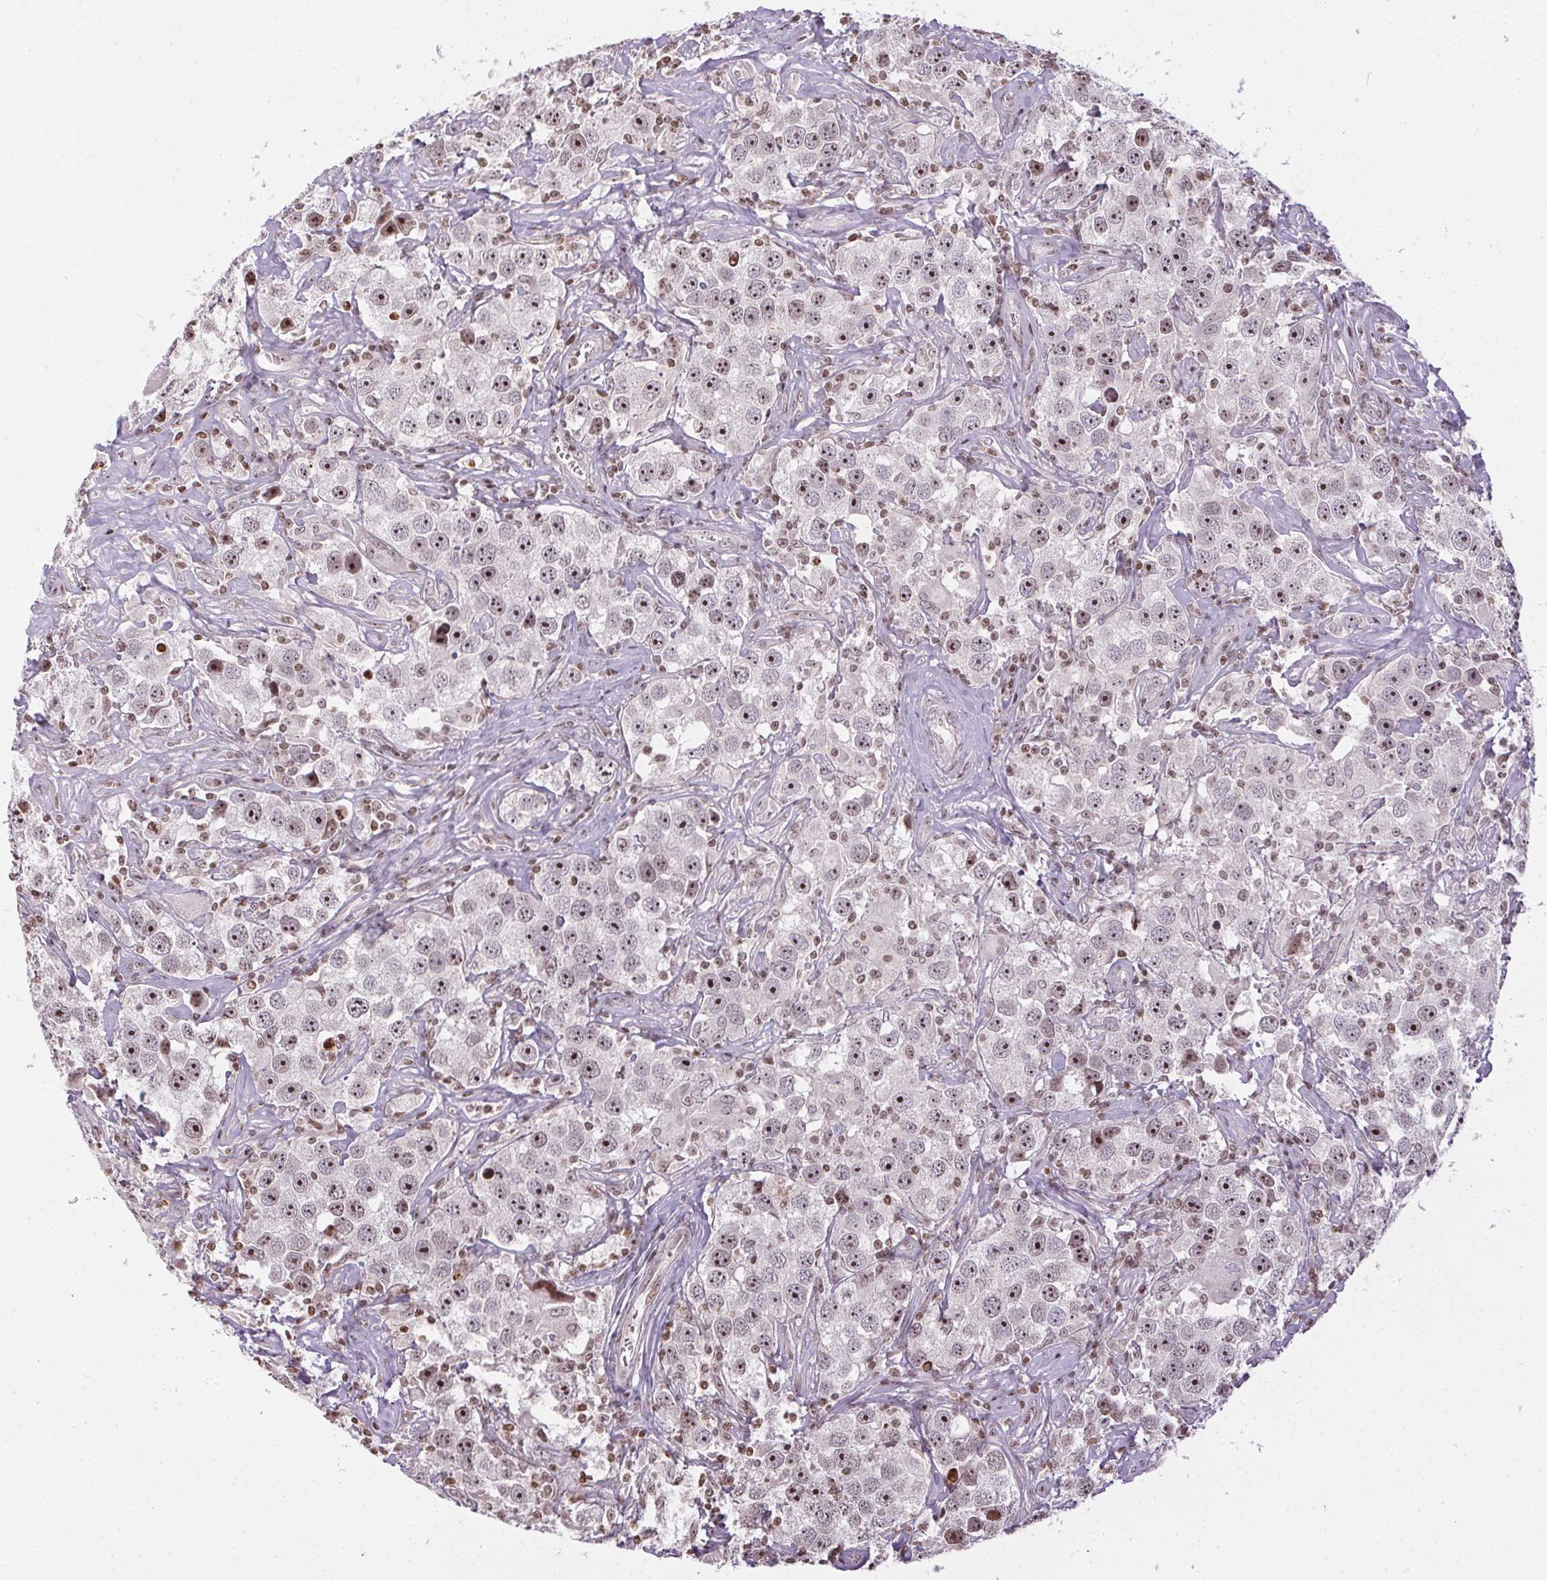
{"staining": {"intensity": "moderate", "quantity": "25%-75%", "location": "nuclear"}, "tissue": "testis cancer", "cell_type": "Tumor cells", "image_type": "cancer", "snomed": [{"axis": "morphology", "description": "Seminoma, NOS"}, {"axis": "topography", "description": "Testis"}], "caption": "Brown immunohistochemical staining in human testis seminoma displays moderate nuclear expression in about 25%-75% of tumor cells. The staining was performed using DAB (3,3'-diaminobenzidine), with brown indicating positive protein expression. Nuclei are stained blue with hematoxylin.", "gene": "RNF181", "patient": {"sex": "male", "age": 49}}